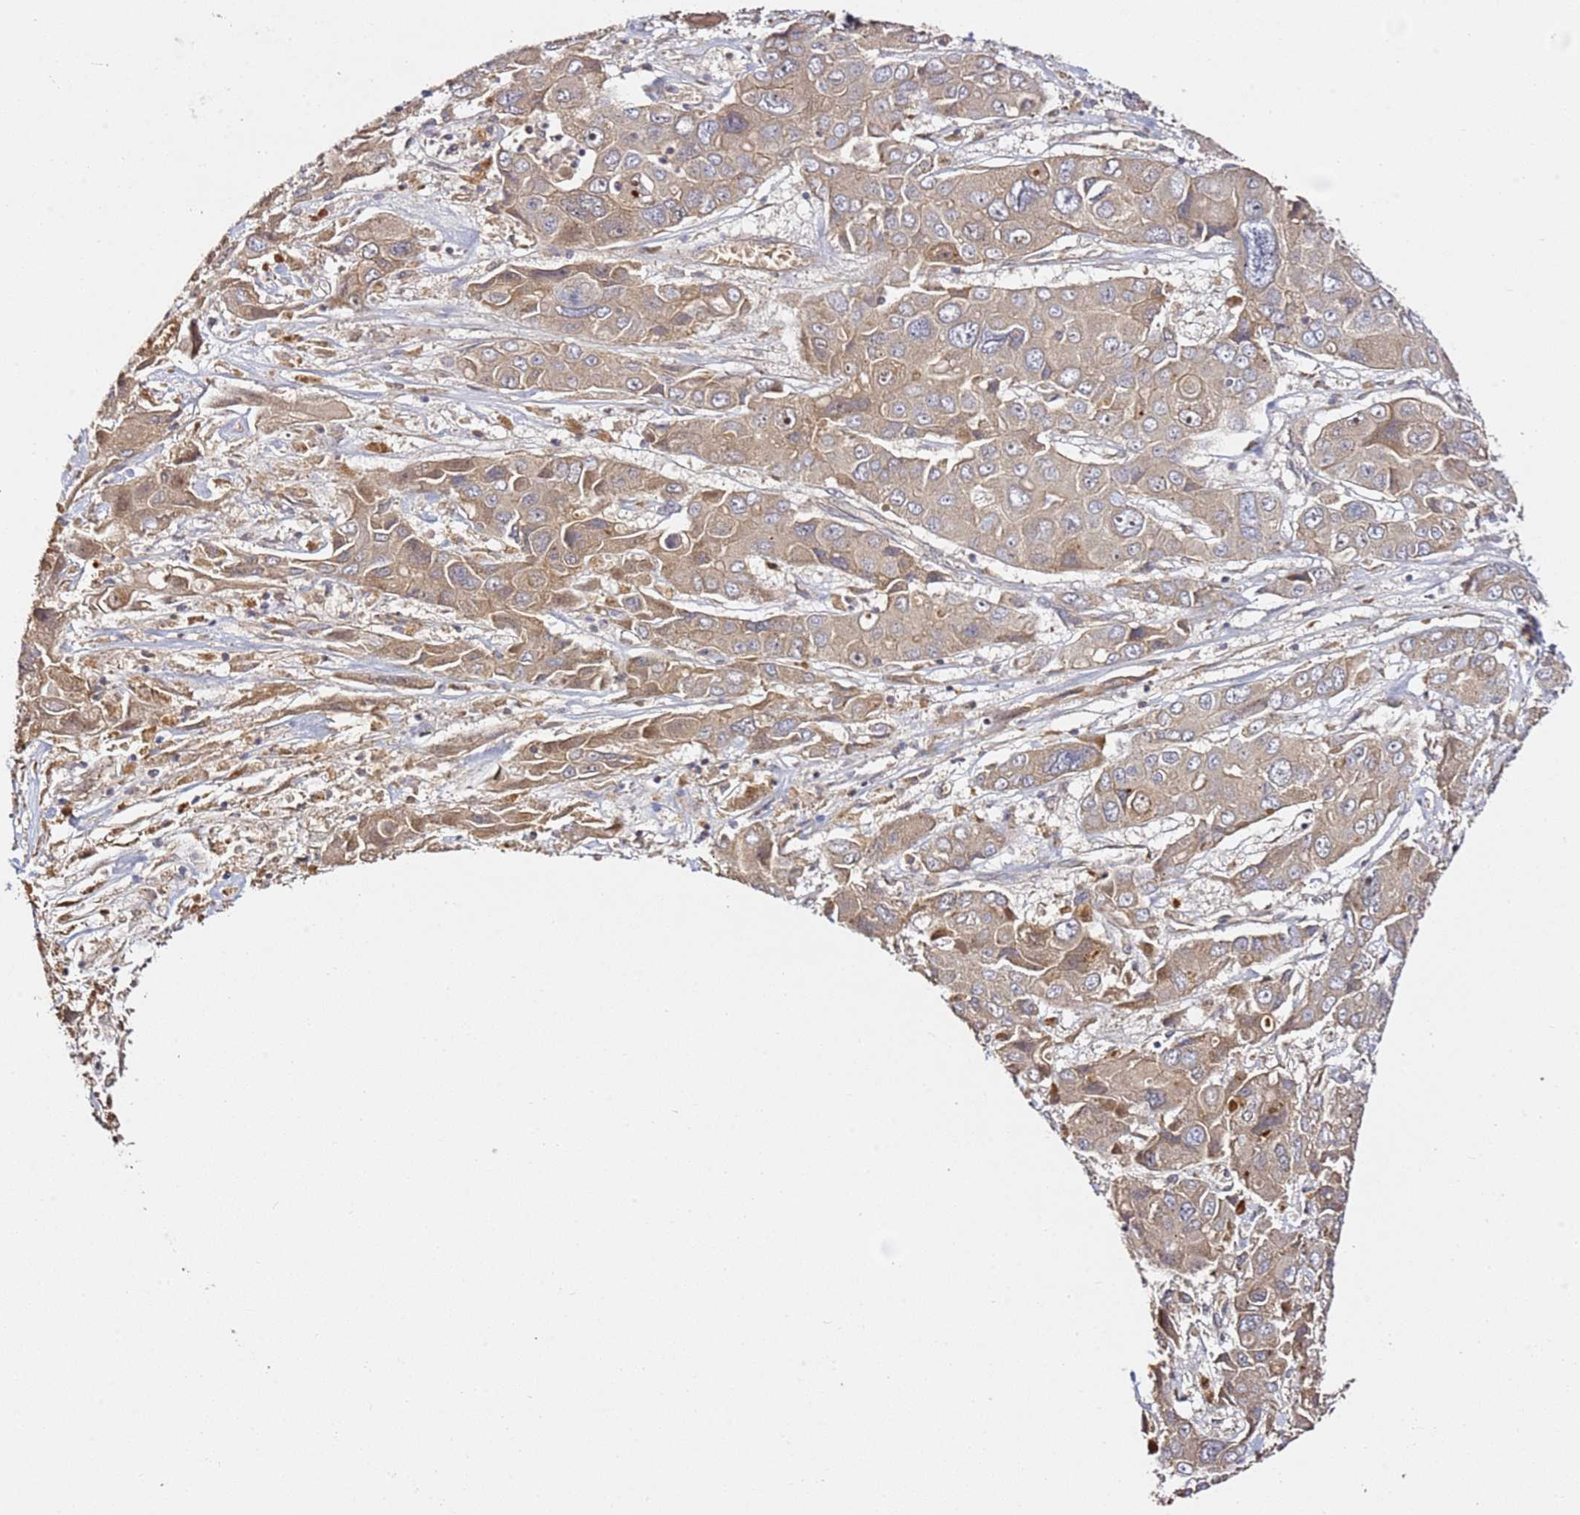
{"staining": {"intensity": "moderate", "quantity": "25%-75%", "location": "cytoplasmic/membranous"}, "tissue": "liver cancer", "cell_type": "Tumor cells", "image_type": "cancer", "snomed": [{"axis": "morphology", "description": "Cholangiocarcinoma"}, {"axis": "topography", "description": "Liver"}], "caption": "Moderate cytoplasmic/membranous expression is appreciated in about 25%-75% of tumor cells in liver cancer (cholangiocarcinoma). (Stains: DAB (3,3'-diaminobenzidine) in brown, nuclei in blue, Microscopy: brightfield microscopy at high magnification).", "gene": "OSBPL2", "patient": {"sex": "male", "age": 67}}